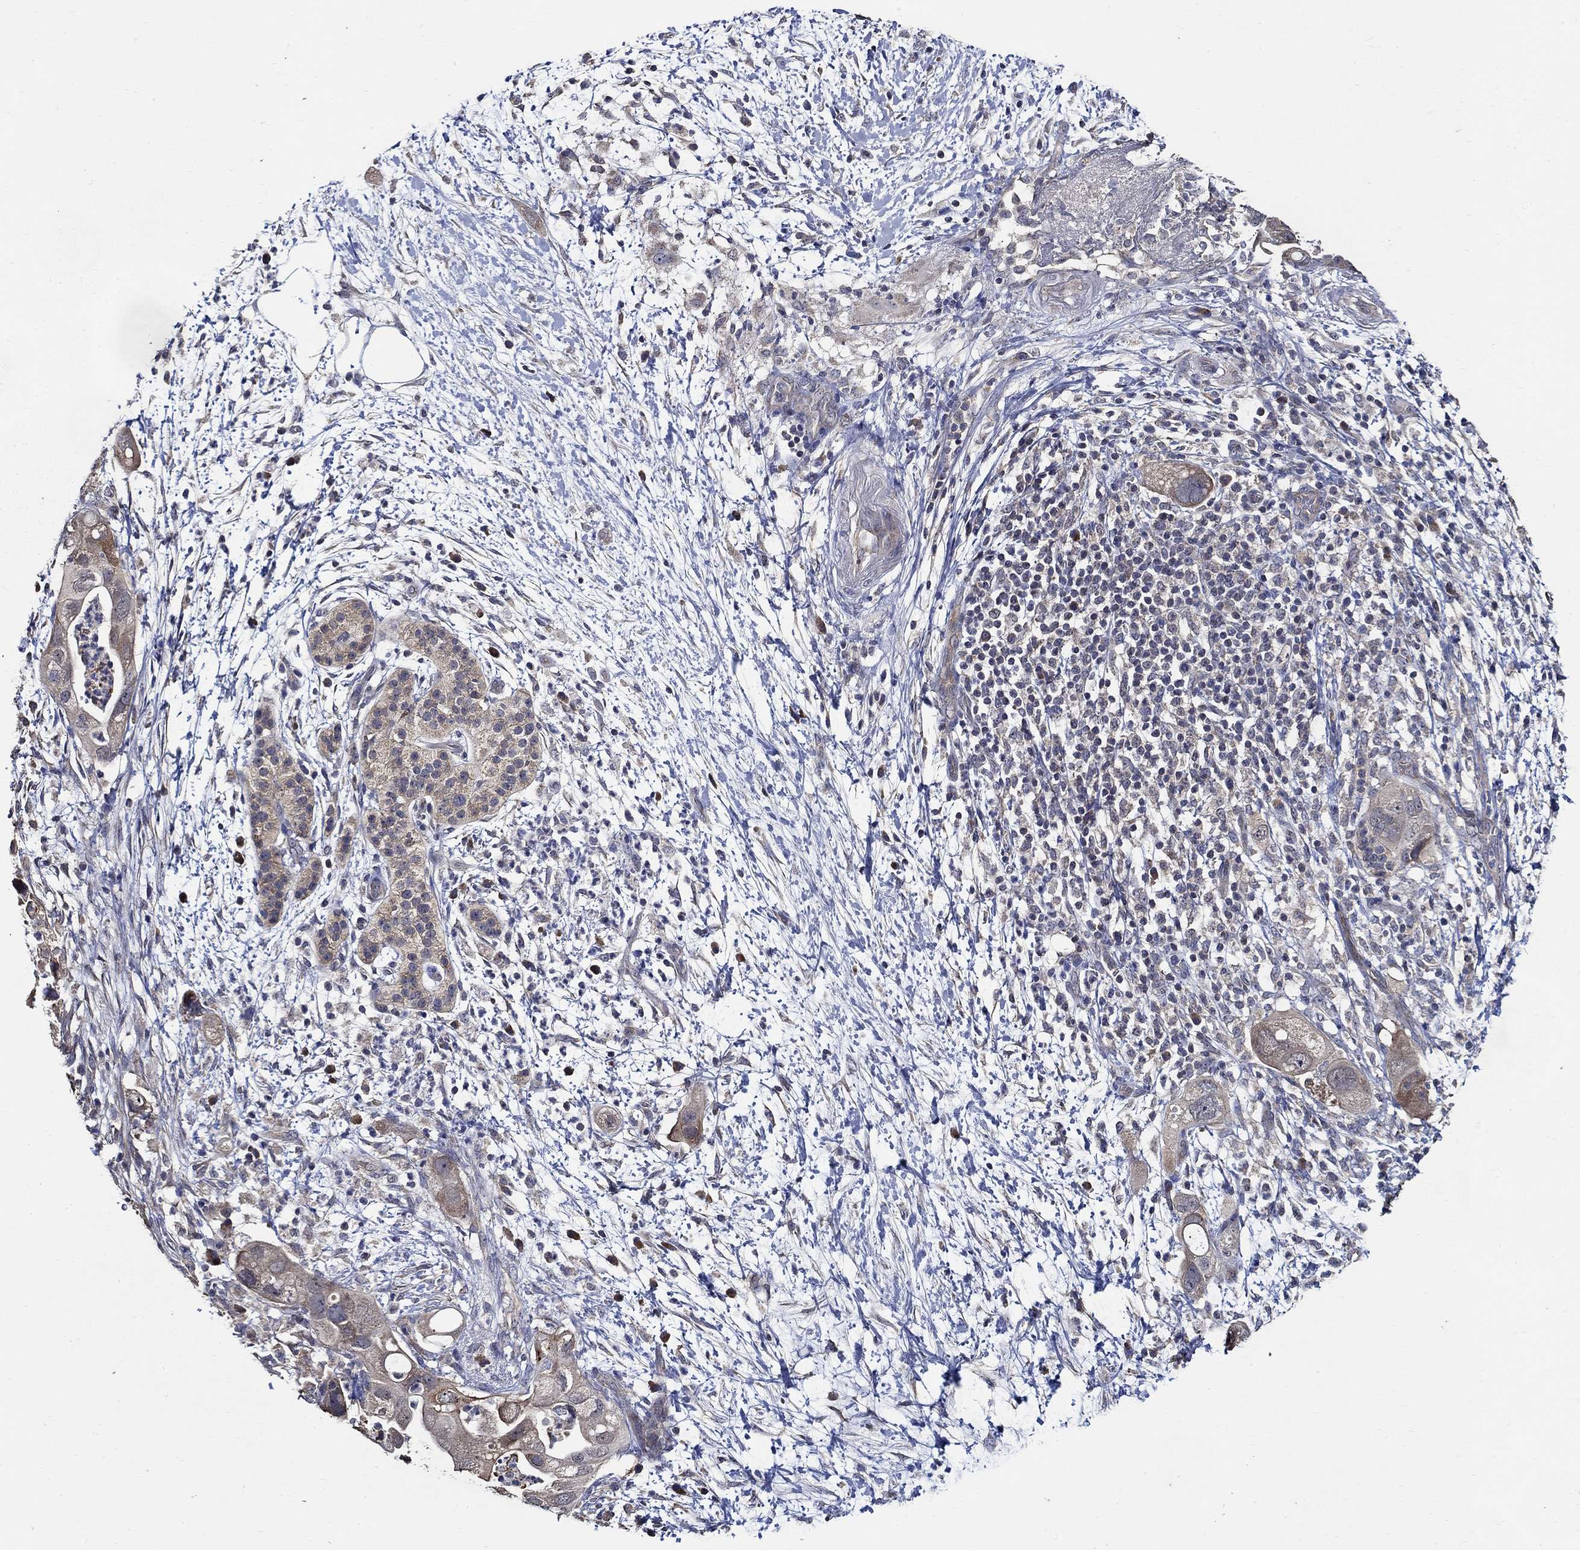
{"staining": {"intensity": "moderate", "quantity": "25%-75%", "location": "cytoplasmic/membranous"}, "tissue": "pancreatic cancer", "cell_type": "Tumor cells", "image_type": "cancer", "snomed": [{"axis": "morphology", "description": "Adenocarcinoma, NOS"}, {"axis": "topography", "description": "Pancreas"}], "caption": "There is medium levels of moderate cytoplasmic/membranous expression in tumor cells of pancreatic cancer (adenocarcinoma), as demonstrated by immunohistochemical staining (brown color).", "gene": "WDR53", "patient": {"sex": "female", "age": 72}}